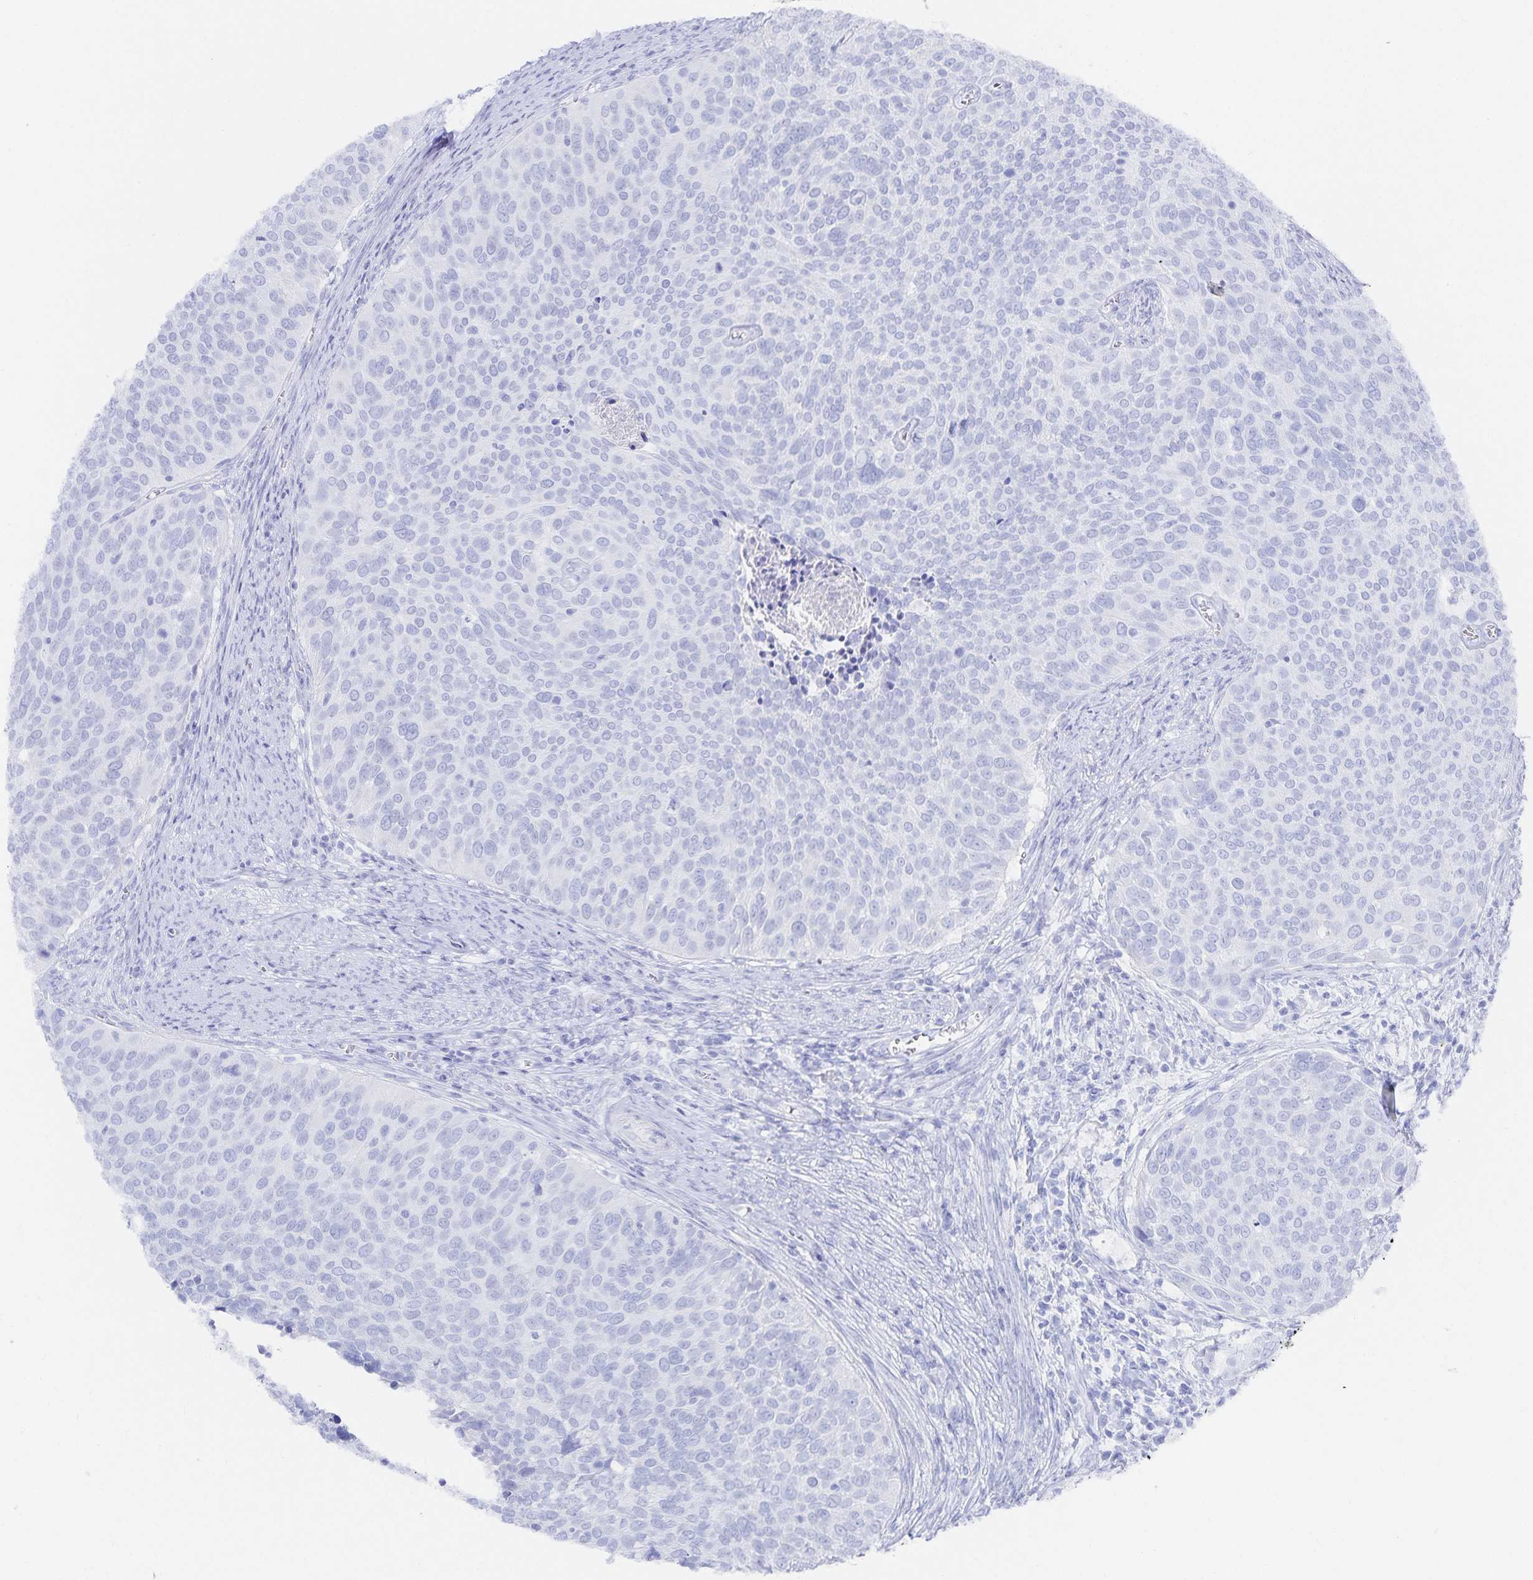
{"staining": {"intensity": "negative", "quantity": "none", "location": "none"}, "tissue": "cervical cancer", "cell_type": "Tumor cells", "image_type": "cancer", "snomed": [{"axis": "morphology", "description": "Squamous cell carcinoma, NOS"}, {"axis": "topography", "description": "Cervix"}], "caption": "An image of human cervical squamous cell carcinoma is negative for staining in tumor cells. (DAB (3,3'-diaminobenzidine) IHC, high magnification).", "gene": "SNTN", "patient": {"sex": "female", "age": 39}}